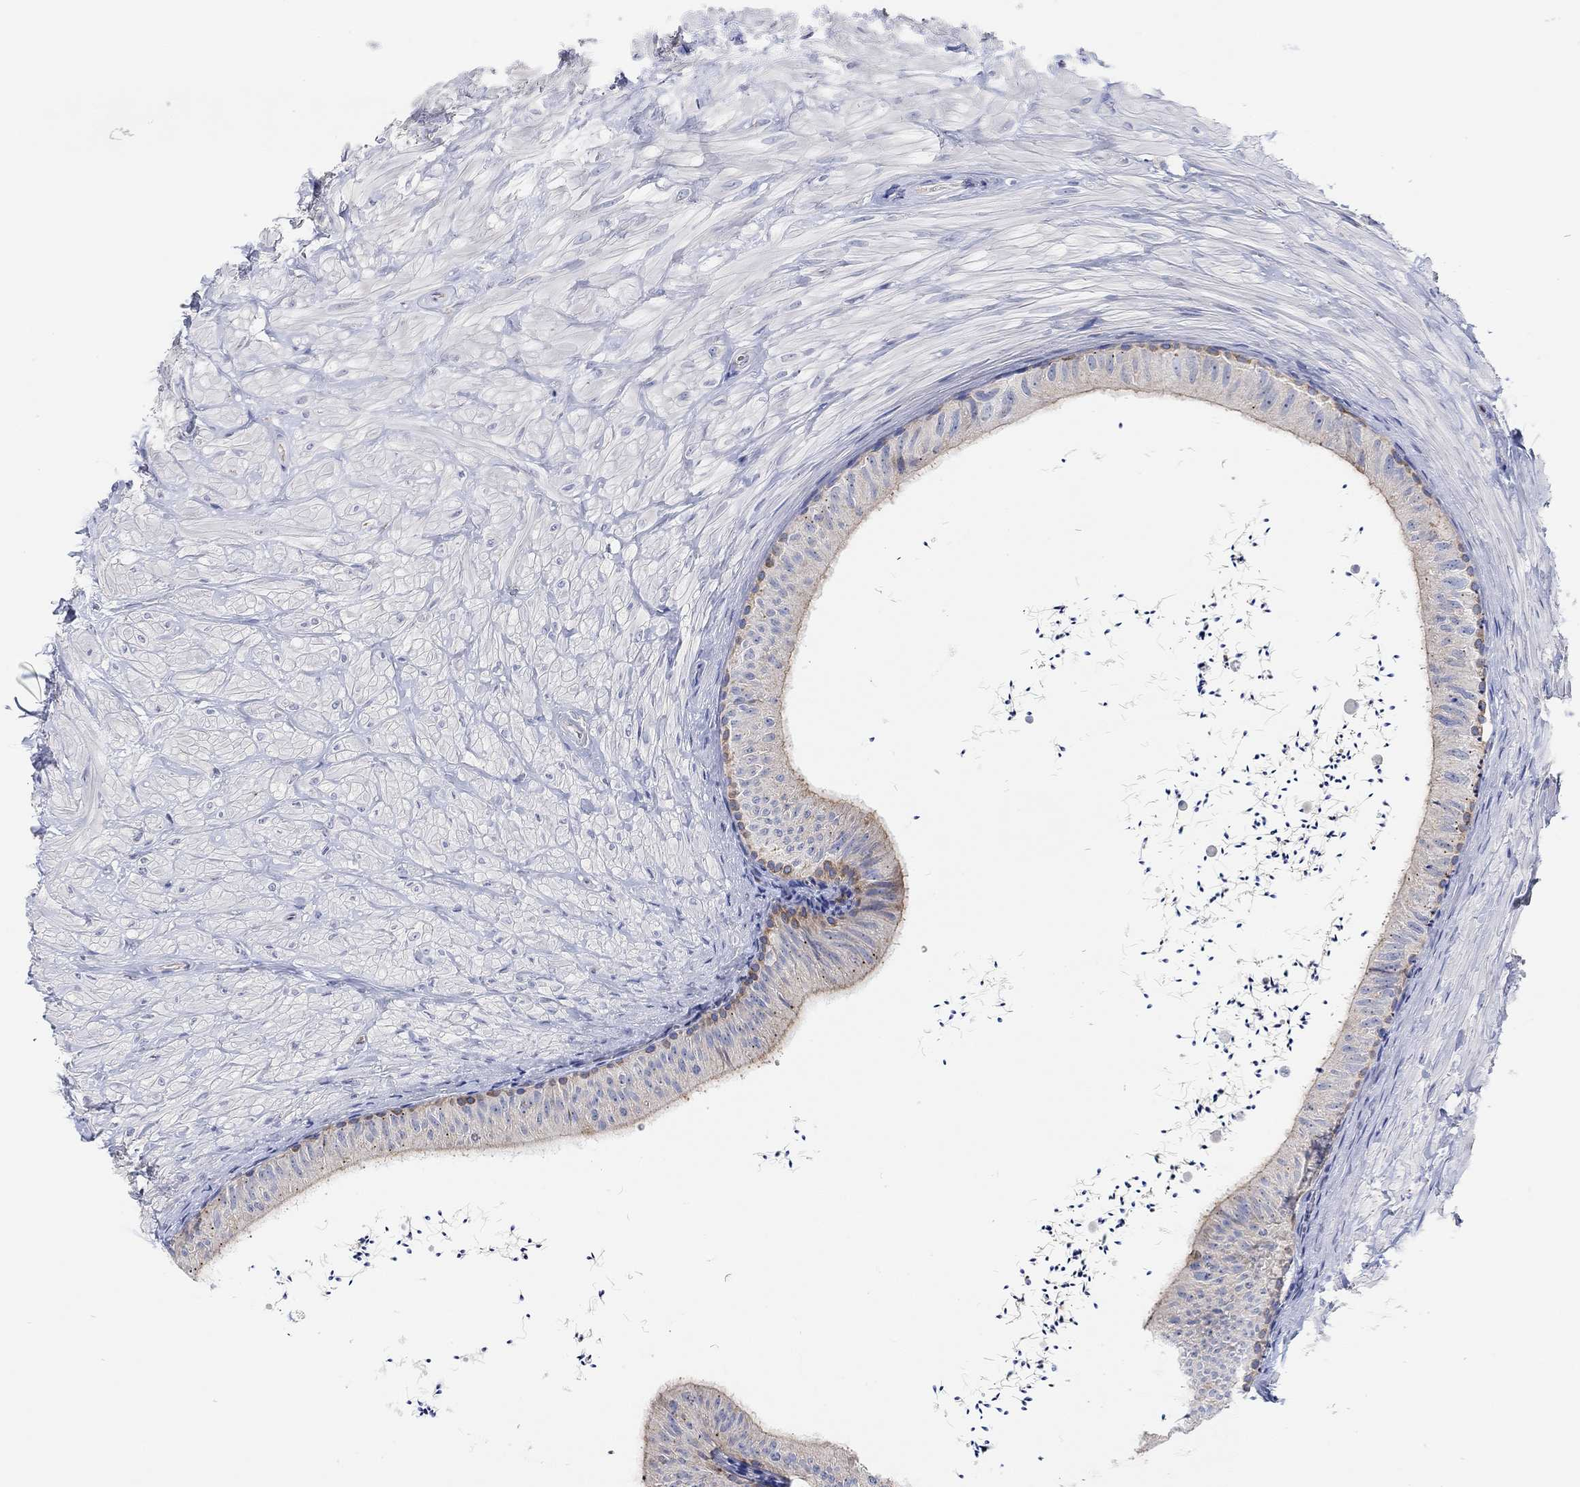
{"staining": {"intensity": "strong", "quantity": "25%-75%", "location": "cytoplasmic/membranous"}, "tissue": "epididymis", "cell_type": "Glandular cells", "image_type": "normal", "snomed": [{"axis": "morphology", "description": "Normal tissue, NOS"}, {"axis": "topography", "description": "Epididymis"}], "caption": "Benign epididymis was stained to show a protein in brown. There is high levels of strong cytoplasmic/membranous positivity in approximately 25%-75% of glandular cells.", "gene": "RGS1", "patient": {"sex": "male", "age": 32}}